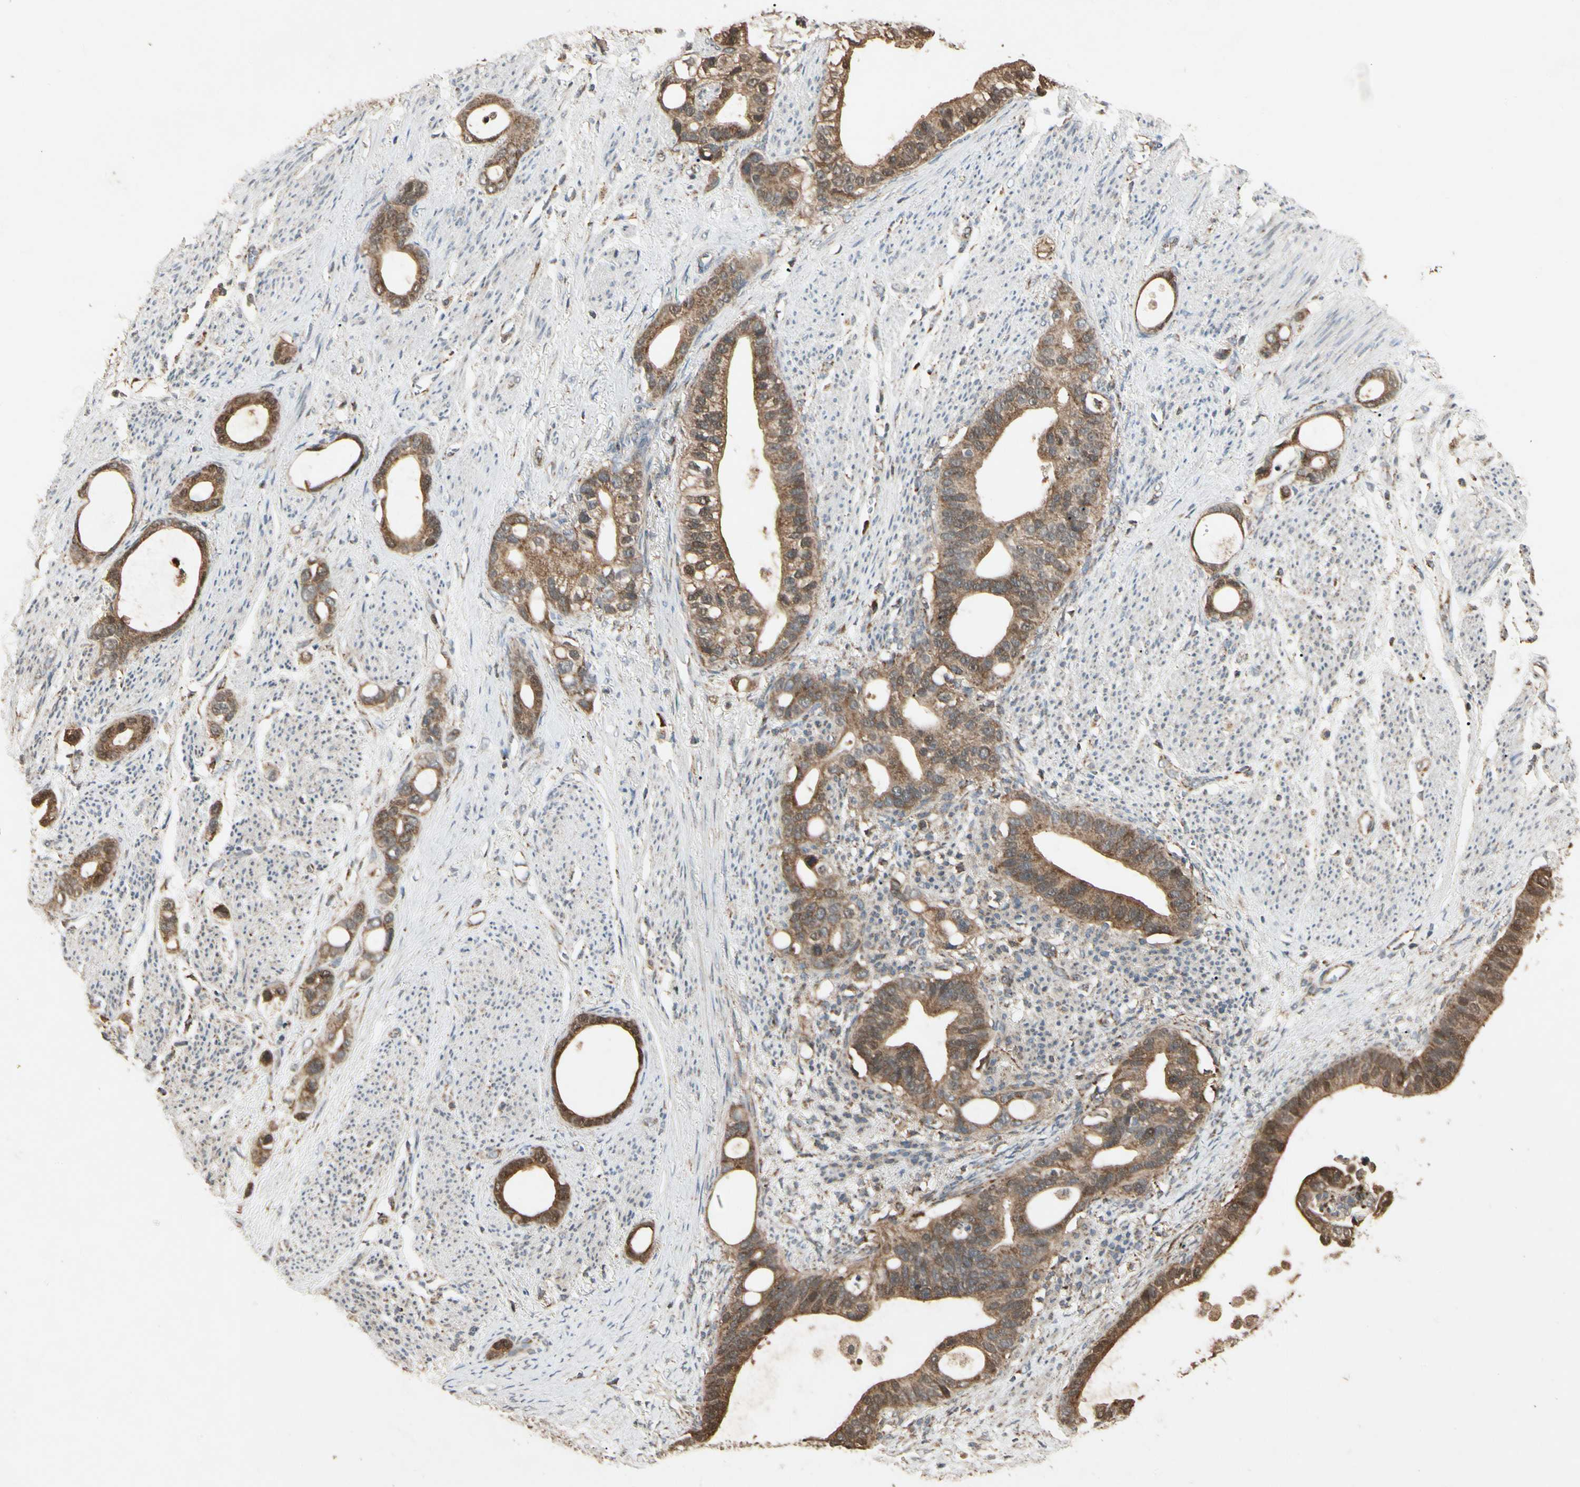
{"staining": {"intensity": "moderate", "quantity": ">75%", "location": "cytoplasmic/membranous"}, "tissue": "stomach cancer", "cell_type": "Tumor cells", "image_type": "cancer", "snomed": [{"axis": "morphology", "description": "Adenocarcinoma, NOS"}, {"axis": "topography", "description": "Stomach"}], "caption": "Protein expression analysis of human stomach cancer (adenocarcinoma) reveals moderate cytoplasmic/membranous staining in approximately >75% of tumor cells.", "gene": "PRDX5", "patient": {"sex": "female", "age": 75}}